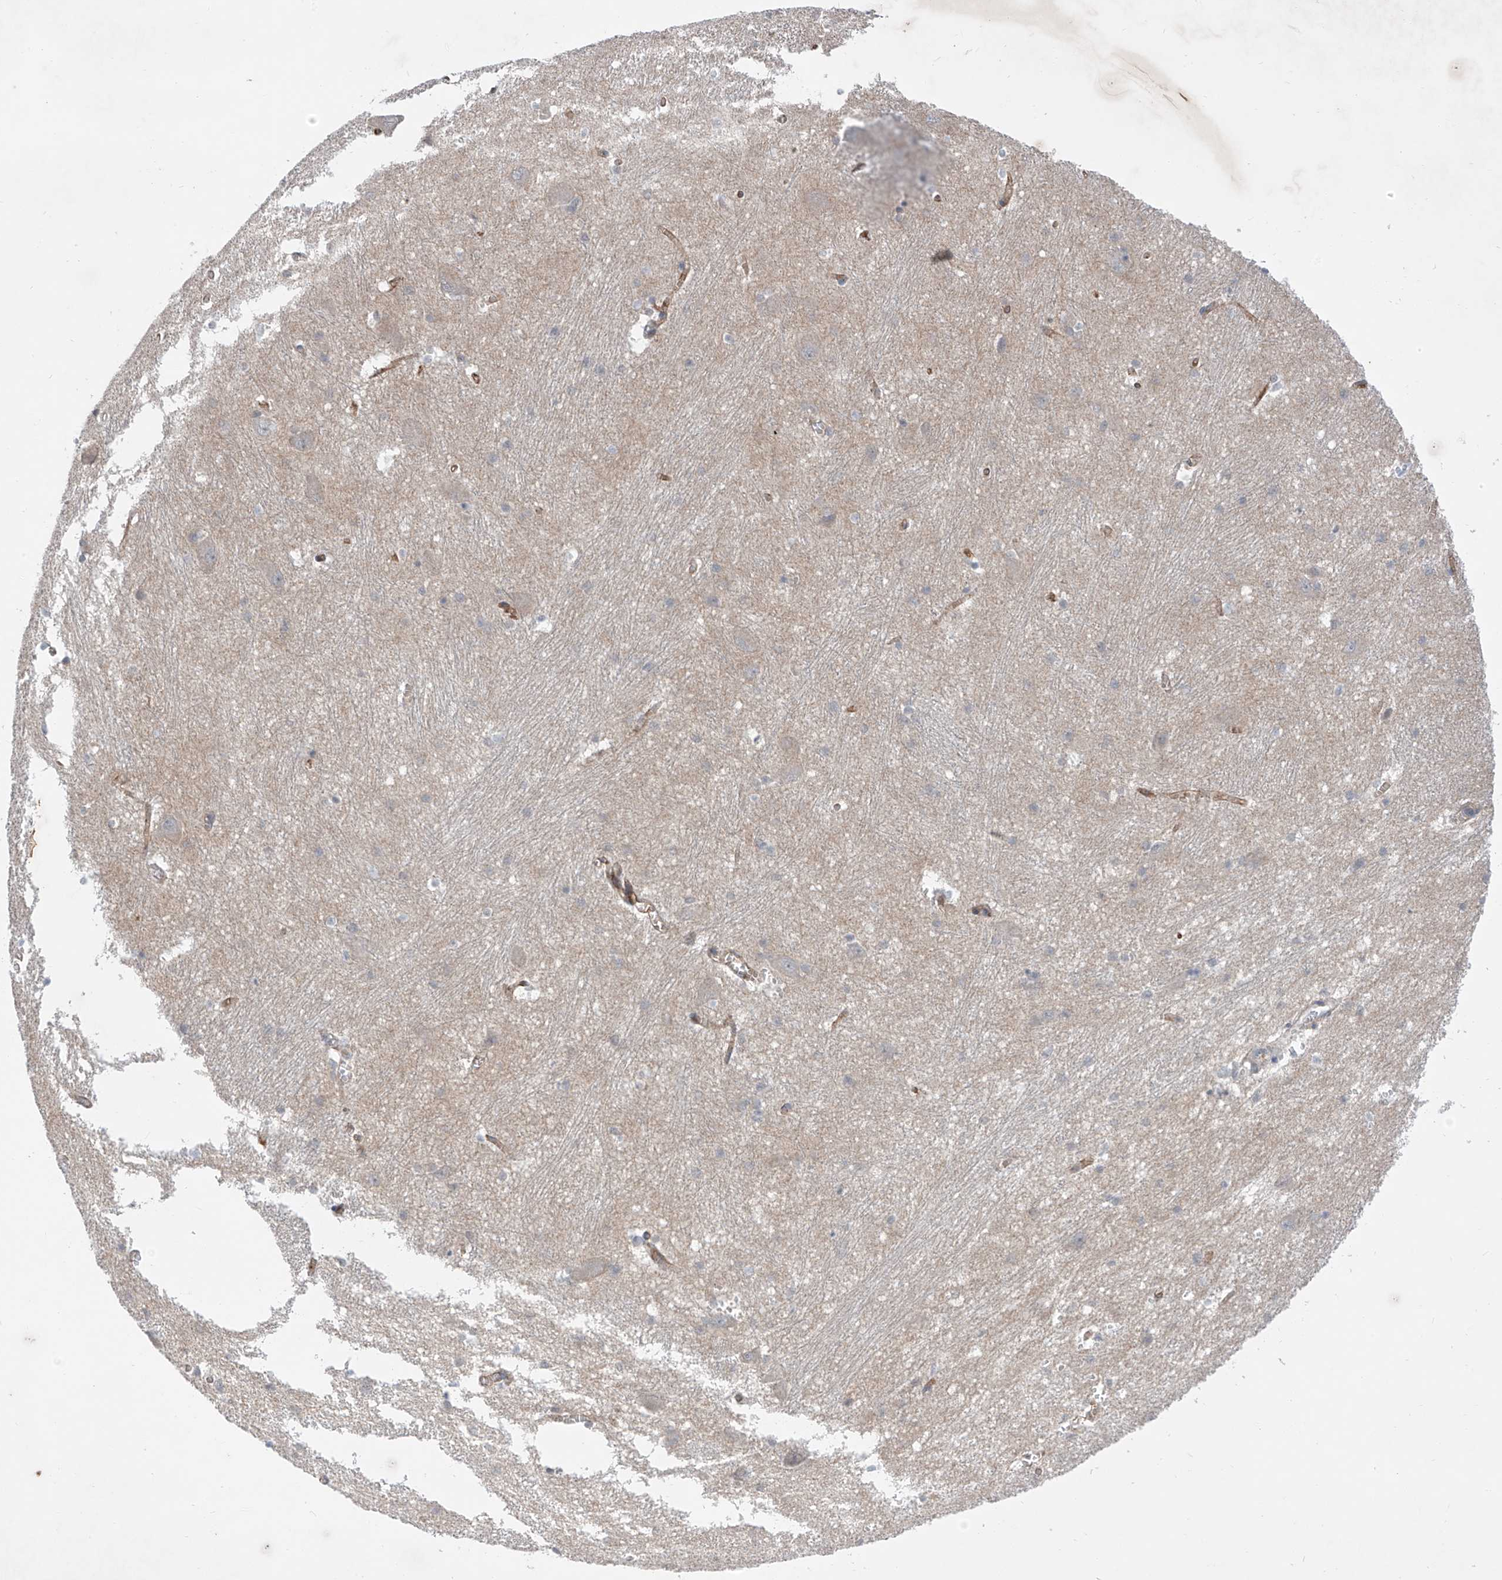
{"staining": {"intensity": "negative", "quantity": "none", "location": "none"}, "tissue": "caudate", "cell_type": "Glial cells", "image_type": "normal", "snomed": [{"axis": "morphology", "description": "Normal tissue, NOS"}, {"axis": "topography", "description": "Lateral ventricle wall"}], "caption": "Immunohistochemistry histopathology image of normal caudate: human caudate stained with DAB demonstrates no significant protein positivity in glial cells. The staining was performed using DAB to visualize the protein expression in brown, while the nuclei were stained in blue with hematoxylin (Magnification: 20x).", "gene": "ABLIM2", "patient": {"sex": "male", "age": 37}}